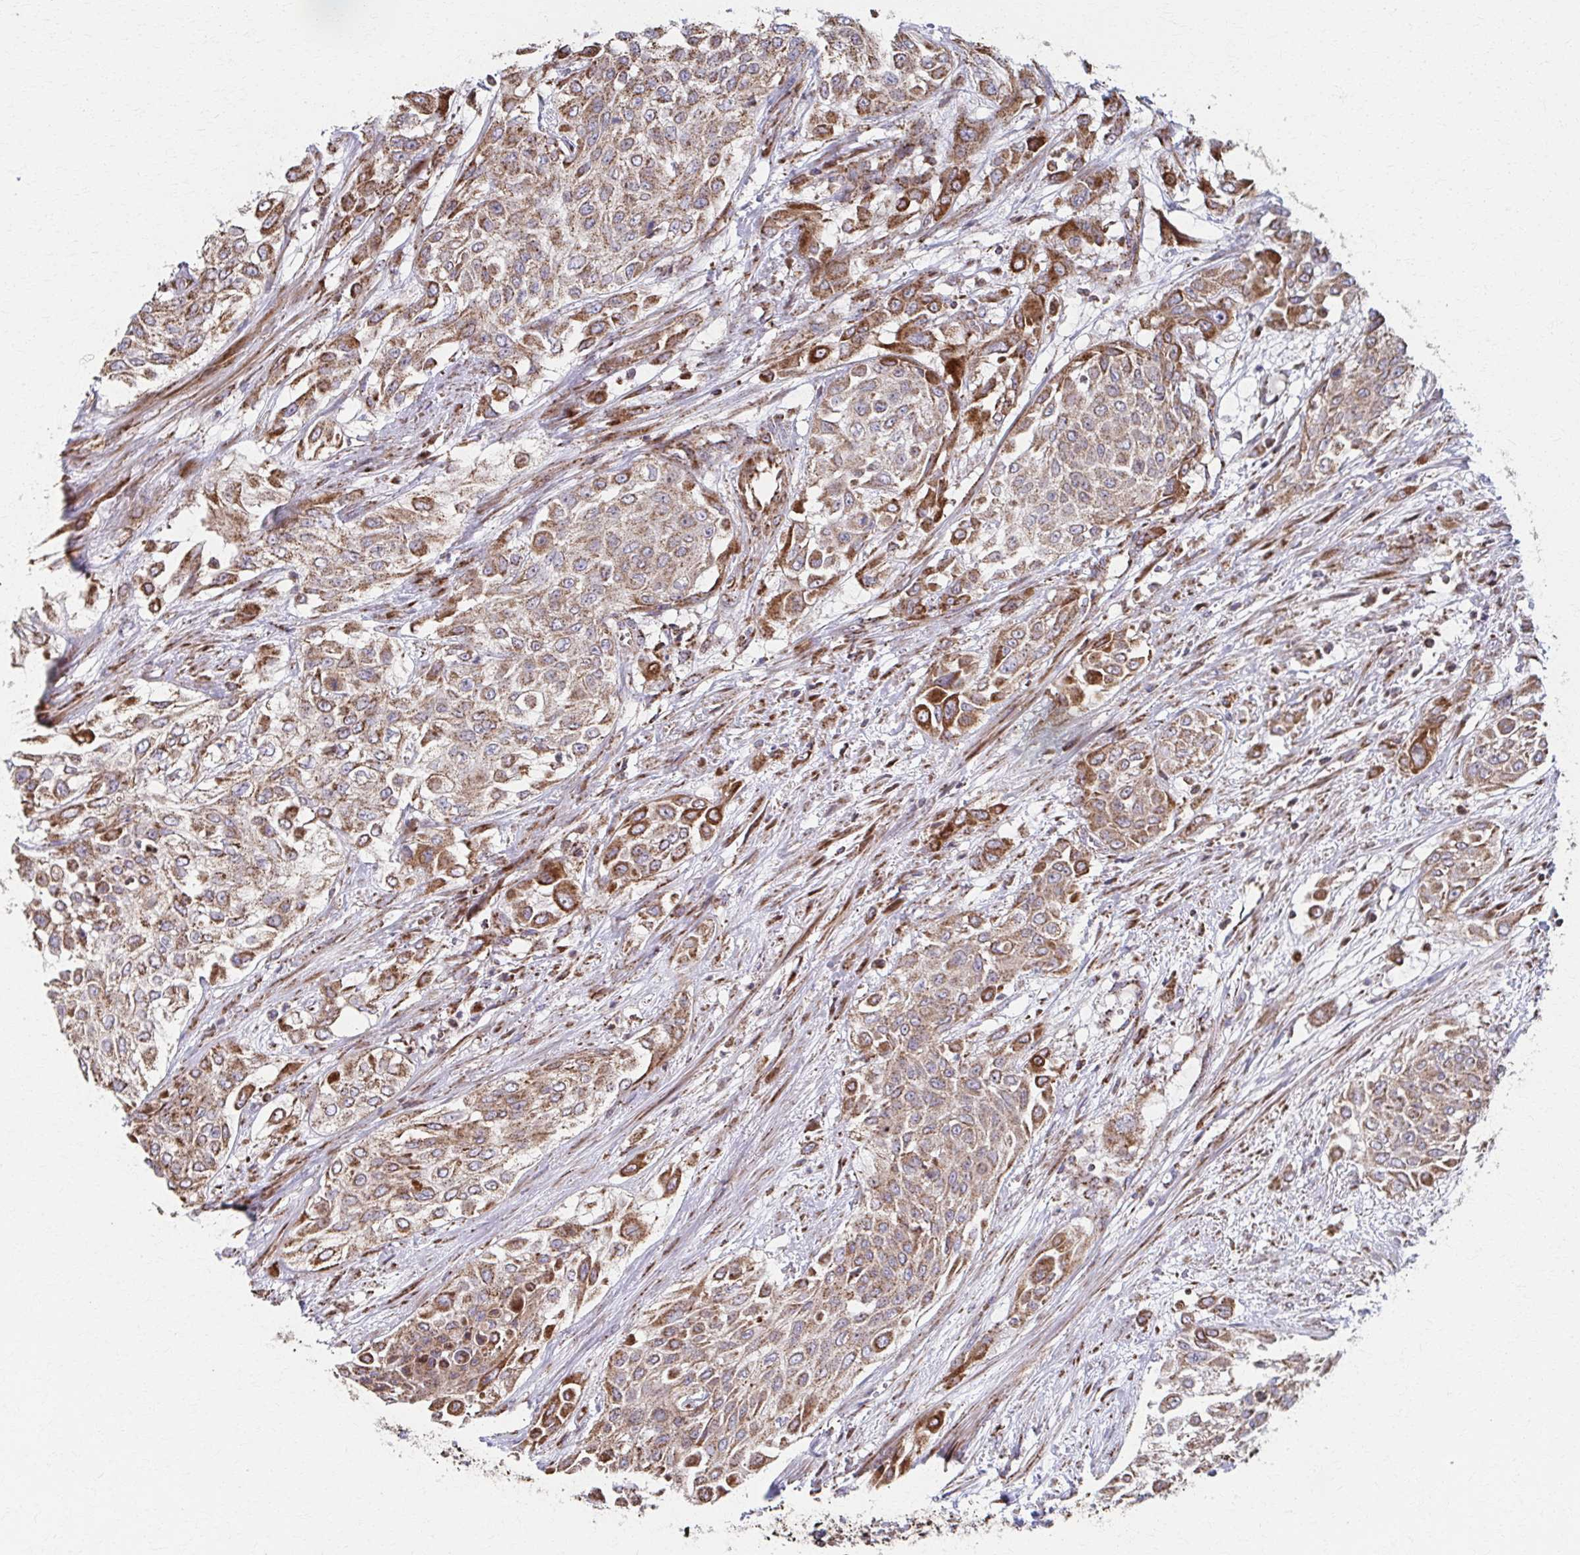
{"staining": {"intensity": "moderate", "quantity": ">75%", "location": "cytoplasmic/membranous"}, "tissue": "urothelial cancer", "cell_type": "Tumor cells", "image_type": "cancer", "snomed": [{"axis": "morphology", "description": "Urothelial carcinoma, High grade"}, {"axis": "topography", "description": "Urinary bladder"}], "caption": "High-grade urothelial carcinoma was stained to show a protein in brown. There is medium levels of moderate cytoplasmic/membranous positivity in approximately >75% of tumor cells.", "gene": "SAT1", "patient": {"sex": "male", "age": 57}}